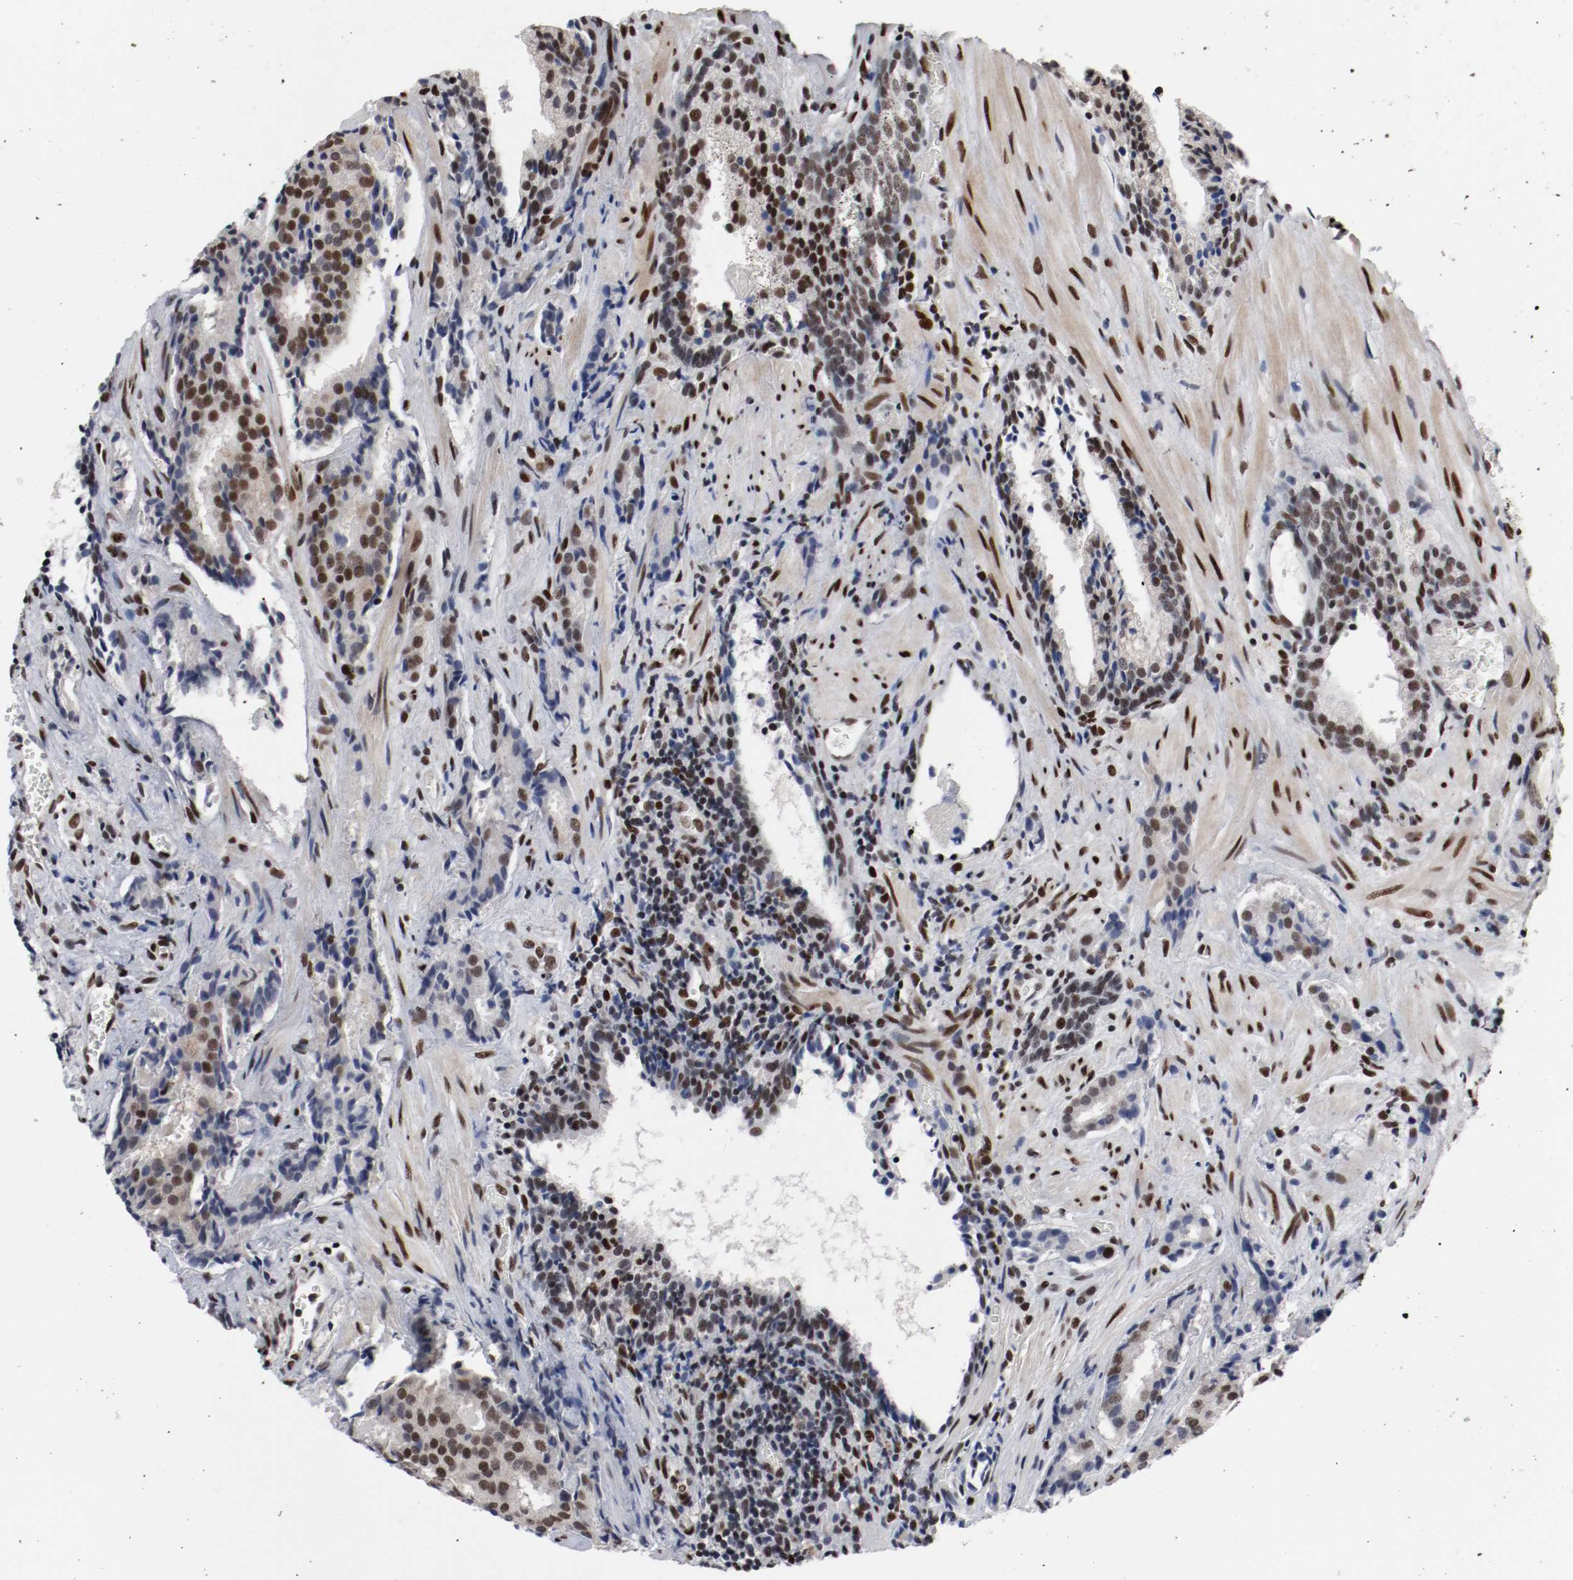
{"staining": {"intensity": "negative", "quantity": "none", "location": "none"}, "tissue": "prostate cancer", "cell_type": "Tumor cells", "image_type": "cancer", "snomed": [{"axis": "morphology", "description": "Adenocarcinoma, High grade"}, {"axis": "topography", "description": "Prostate"}], "caption": "This image is of high-grade adenocarcinoma (prostate) stained with immunohistochemistry (IHC) to label a protein in brown with the nuclei are counter-stained blue. There is no expression in tumor cells. (IHC, brightfield microscopy, high magnification).", "gene": "MEF2D", "patient": {"sex": "male", "age": 58}}